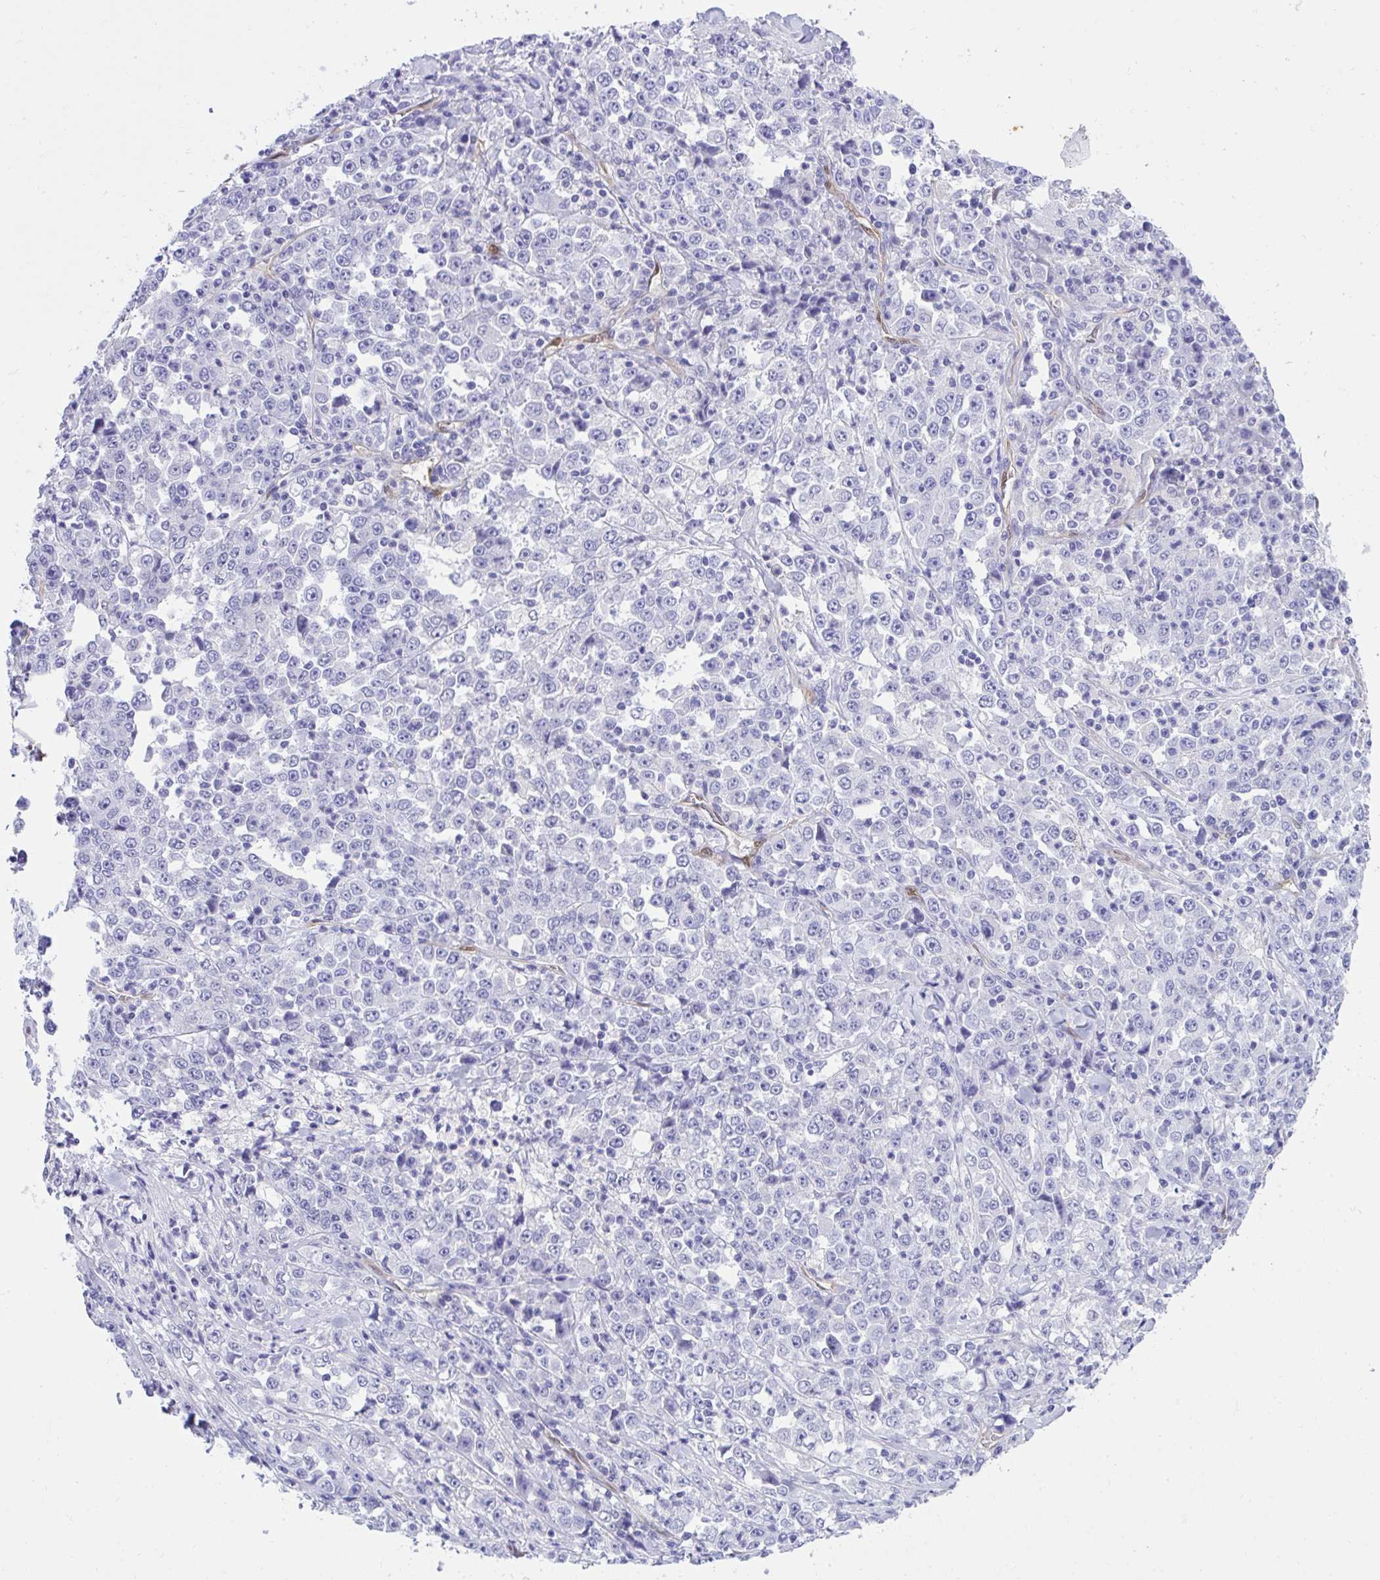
{"staining": {"intensity": "negative", "quantity": "none", "location": "none"}, "tissue": "stomach cancer", "cell_type": "Tumor cells", "image_type": "cancer", "snomed": [{"axis": "morphology", "description": "Normal tissue, NOS"}, {"axis": "morphology", "description": "Adenocarcinoma, NOS"}, {"axis": "topography", "description": "Stomach, upper"}, {"axis": "topography", "description": "Stomach"}], "caption": "An immunohistochemistry image of stomach adenocarcinoma is shown. There is no staining in tumor cells of stomach adenocarcinoma.", "gene": "PGM2L1", "patient": {"sex": "male", "age": 59}}